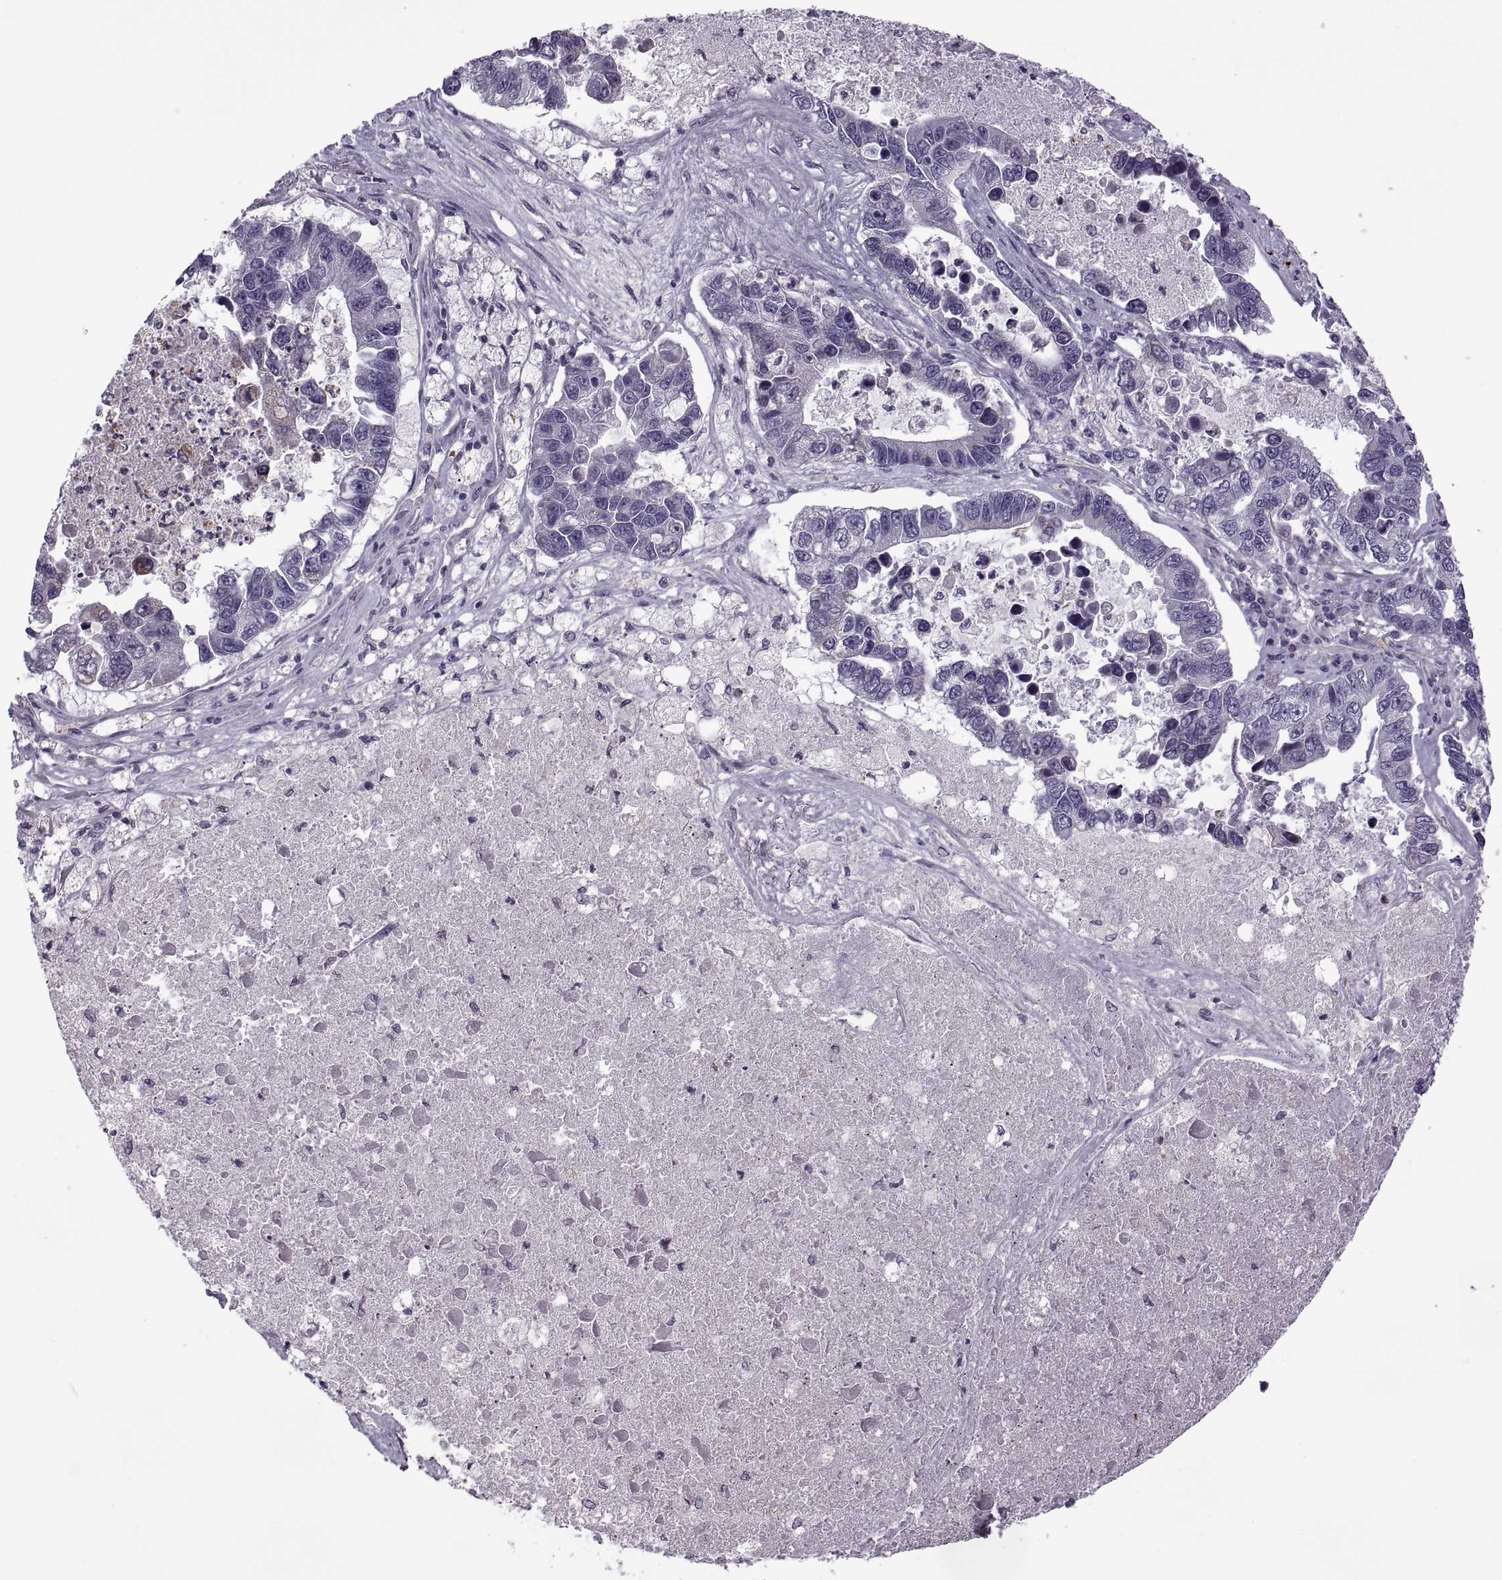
{"staining": {"intensity": "negative", "quantity": "none", "location": "none"}, "tissue": "lung cancer", "cell_type": "Tumor cells", "image_type": "cancer", "snomed": [{"axis": "morphology", "description": "Adenocarcinoma, NOS"}, {"axis": "topography", "description": "Bronchus"}, {"axis": "topography", "description": "Lung"}], "caption": "Immunohistochemistry (IHC) of human lung adenocarcinoma exhibits no staining in tumor cells.", "gene": "ODF3", "patient": {"sex": "female", "age": 51}}